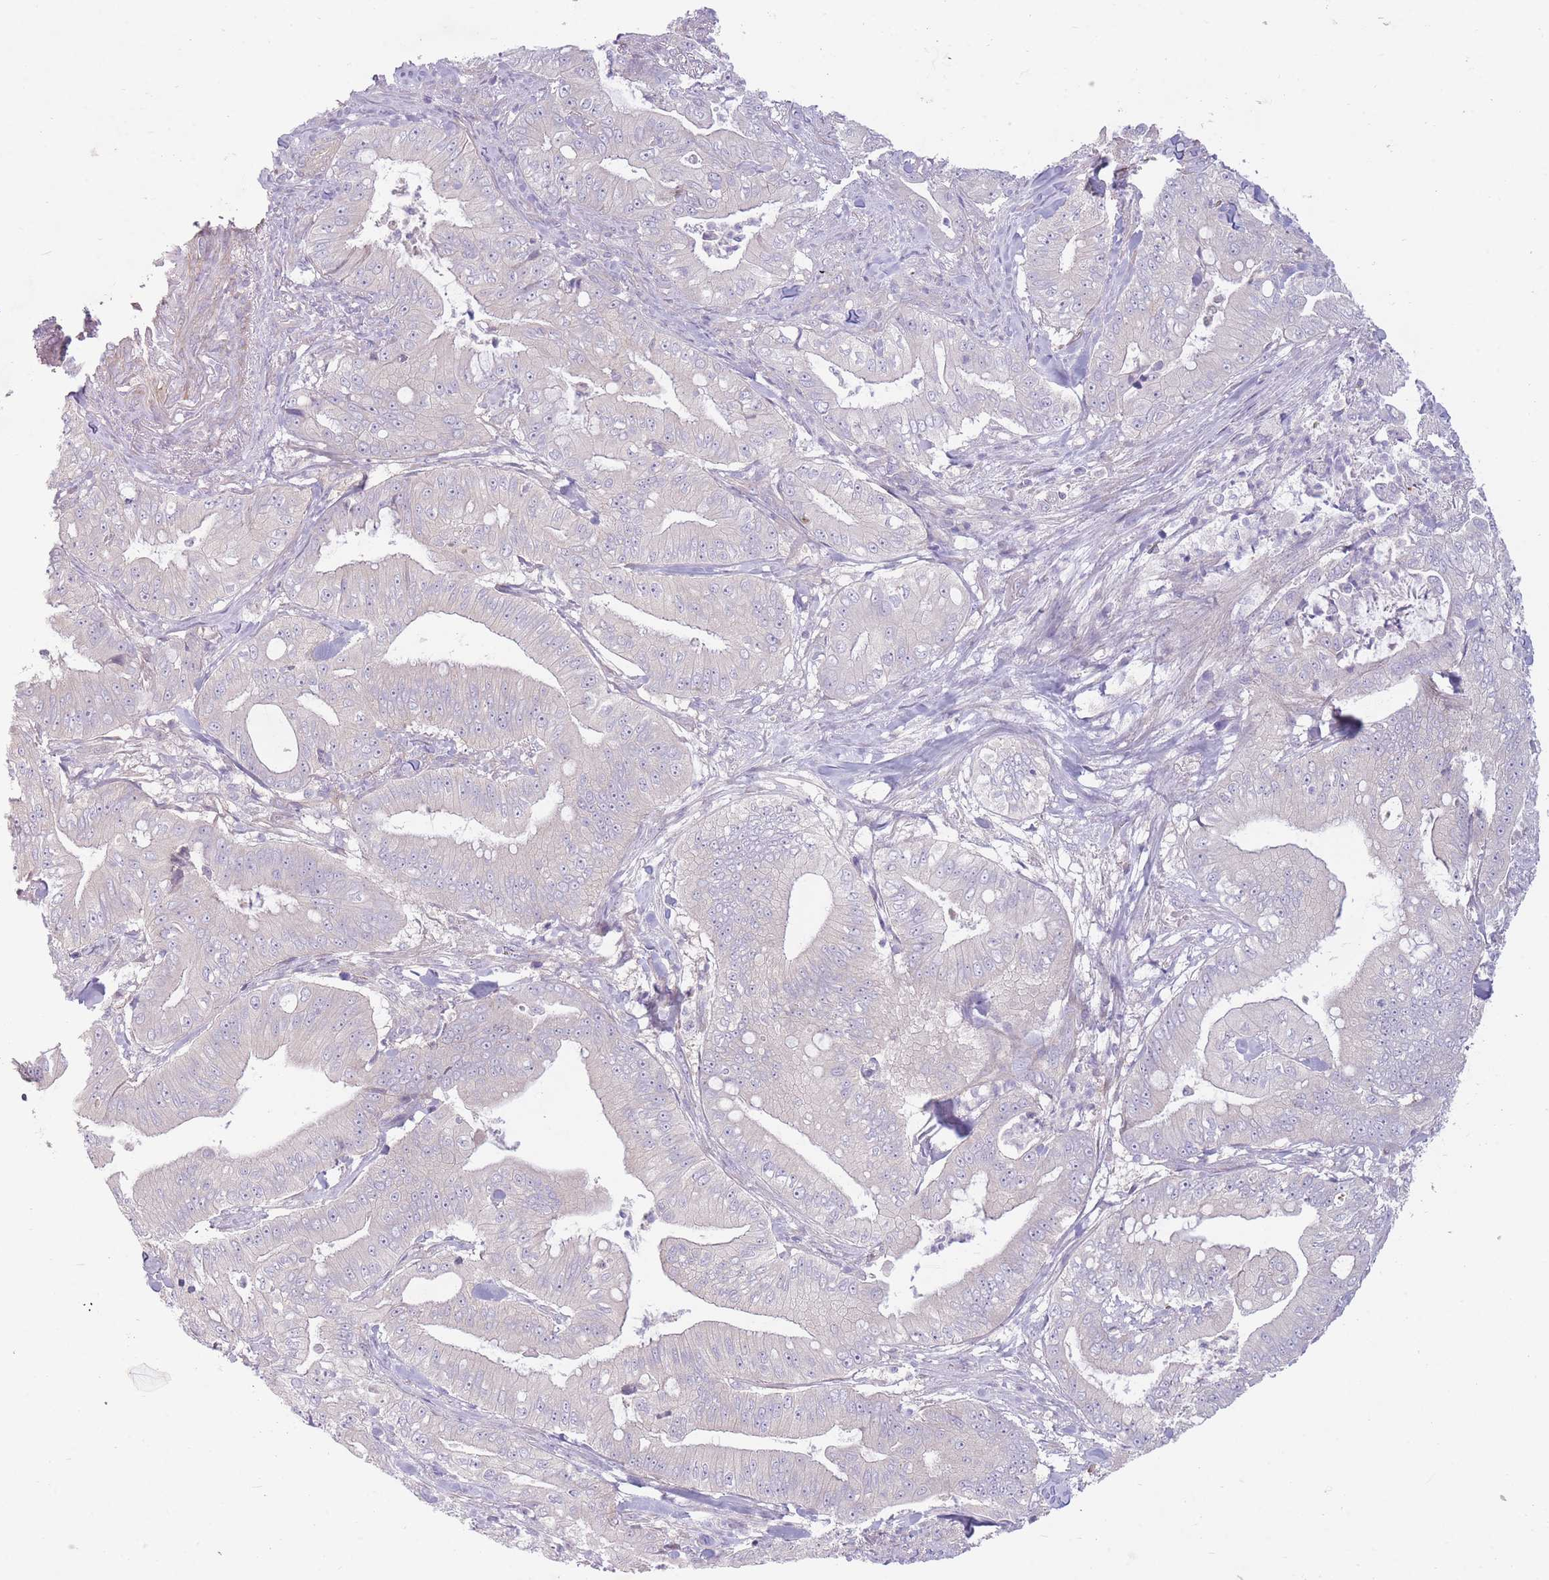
{"staining": {"intensity": "negative", "quantity": "none", "location": "none"}, "tissue": "pancreatic cancer", "cell_type": "Tumor cells", "image_type": "cancer", "snomed": [{"axis": "morphology", "description": "Adenocarcinoma, NOS"}, {"axis": "topography", "description": "Pancreas"}], "caption": "Immunohistochemistry (IHC) histopathology image of human adenocarcinoma (pancreatic) stained for a protein (brown), which shows no positivity in tumor cells. Nuclei are stained in blue.", "gene": "PNPLA5", "patient": {"sex": "male", "age": 71}}